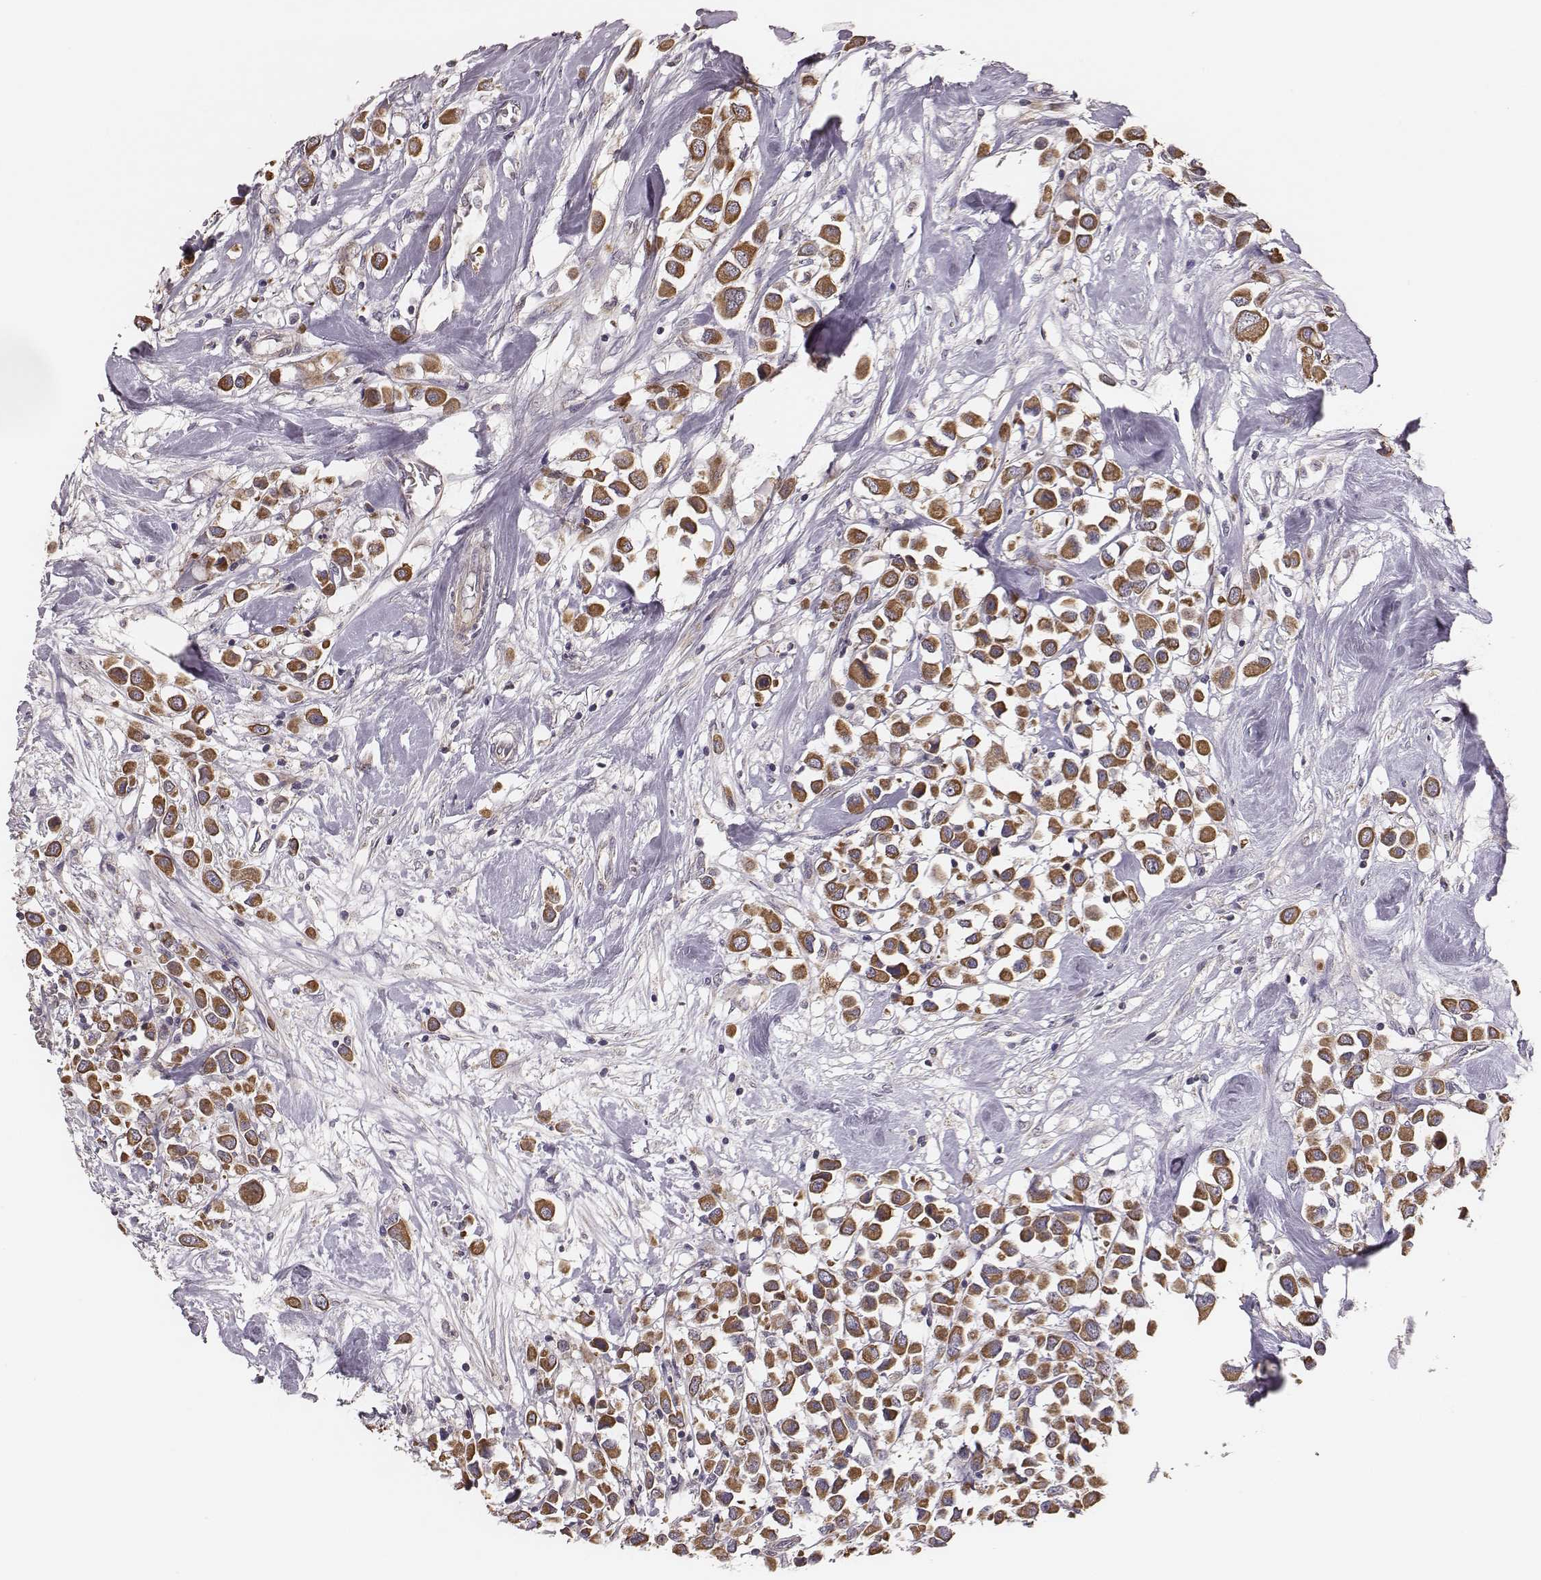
{"staining": {"intensity": "moderate", "quantity": ">75%", "location": "cytoplasmic/membranous"}, "tissue": "breast cancer", "cell_type": "Tumor cells", "image_type": "cancer", "snomed": [{"axis": "morphology", "description": "Duct carcinoma"}, {"axis": "topography", "description": "Breast"}], "caption": "Tumor cells demonstrate medium levels of moderate cytoplasmic/membranous positivity in approximately >75% of cells in human breast cancer. (DAB (3,3'-diaminobenzidine) = brown stain, brightfield microscopy at high magnification).", "gene": "HAVCR1", "patient": {"sex": "female", "age": 61}}